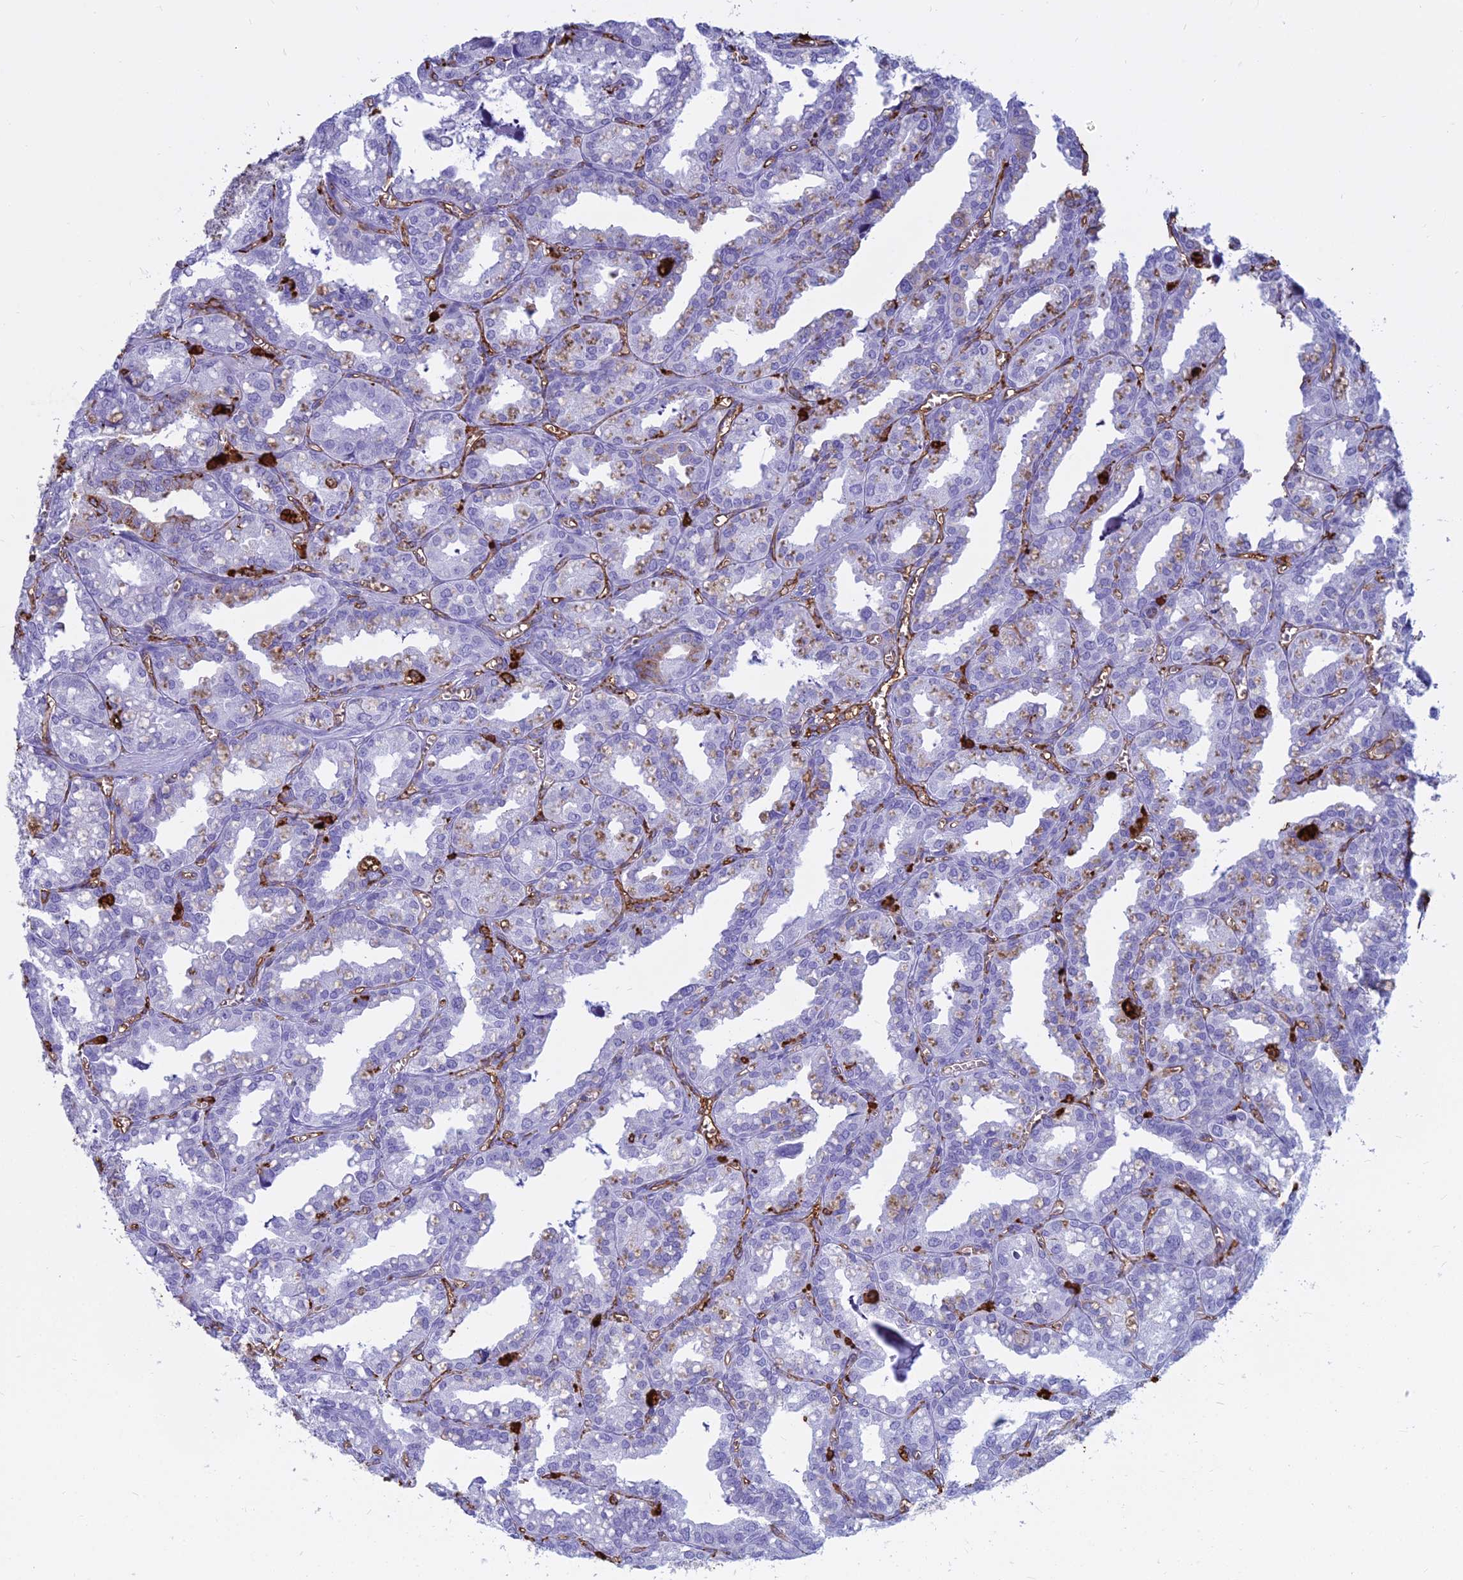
{"staining": {"intensity": "negative", "quantity": "none", "location": "none"}, "tissue": "seminal vesicle", "cell_type": "Glandular cells", "image_type": "normal", "snomed": [{"axis": "morphology", "description": "Normal tissue, NOS"}, {"axis": "topography", "description": "Prostate"}, {"axis": "topography", "description": "Seminal veicle"}], "caption": "This histopathology image is of normal seminal vesicle stained with IHC to label a protein in brown with the nuclei are counter-stained blue. There is no positivity in glandular cells. Brightfield microscopy of IHC stained with DAB (brown) and hematoxylin (blue), captured at high magnification.", "gene": "HLA", "patient": {"sex": "male", "age": 51}}